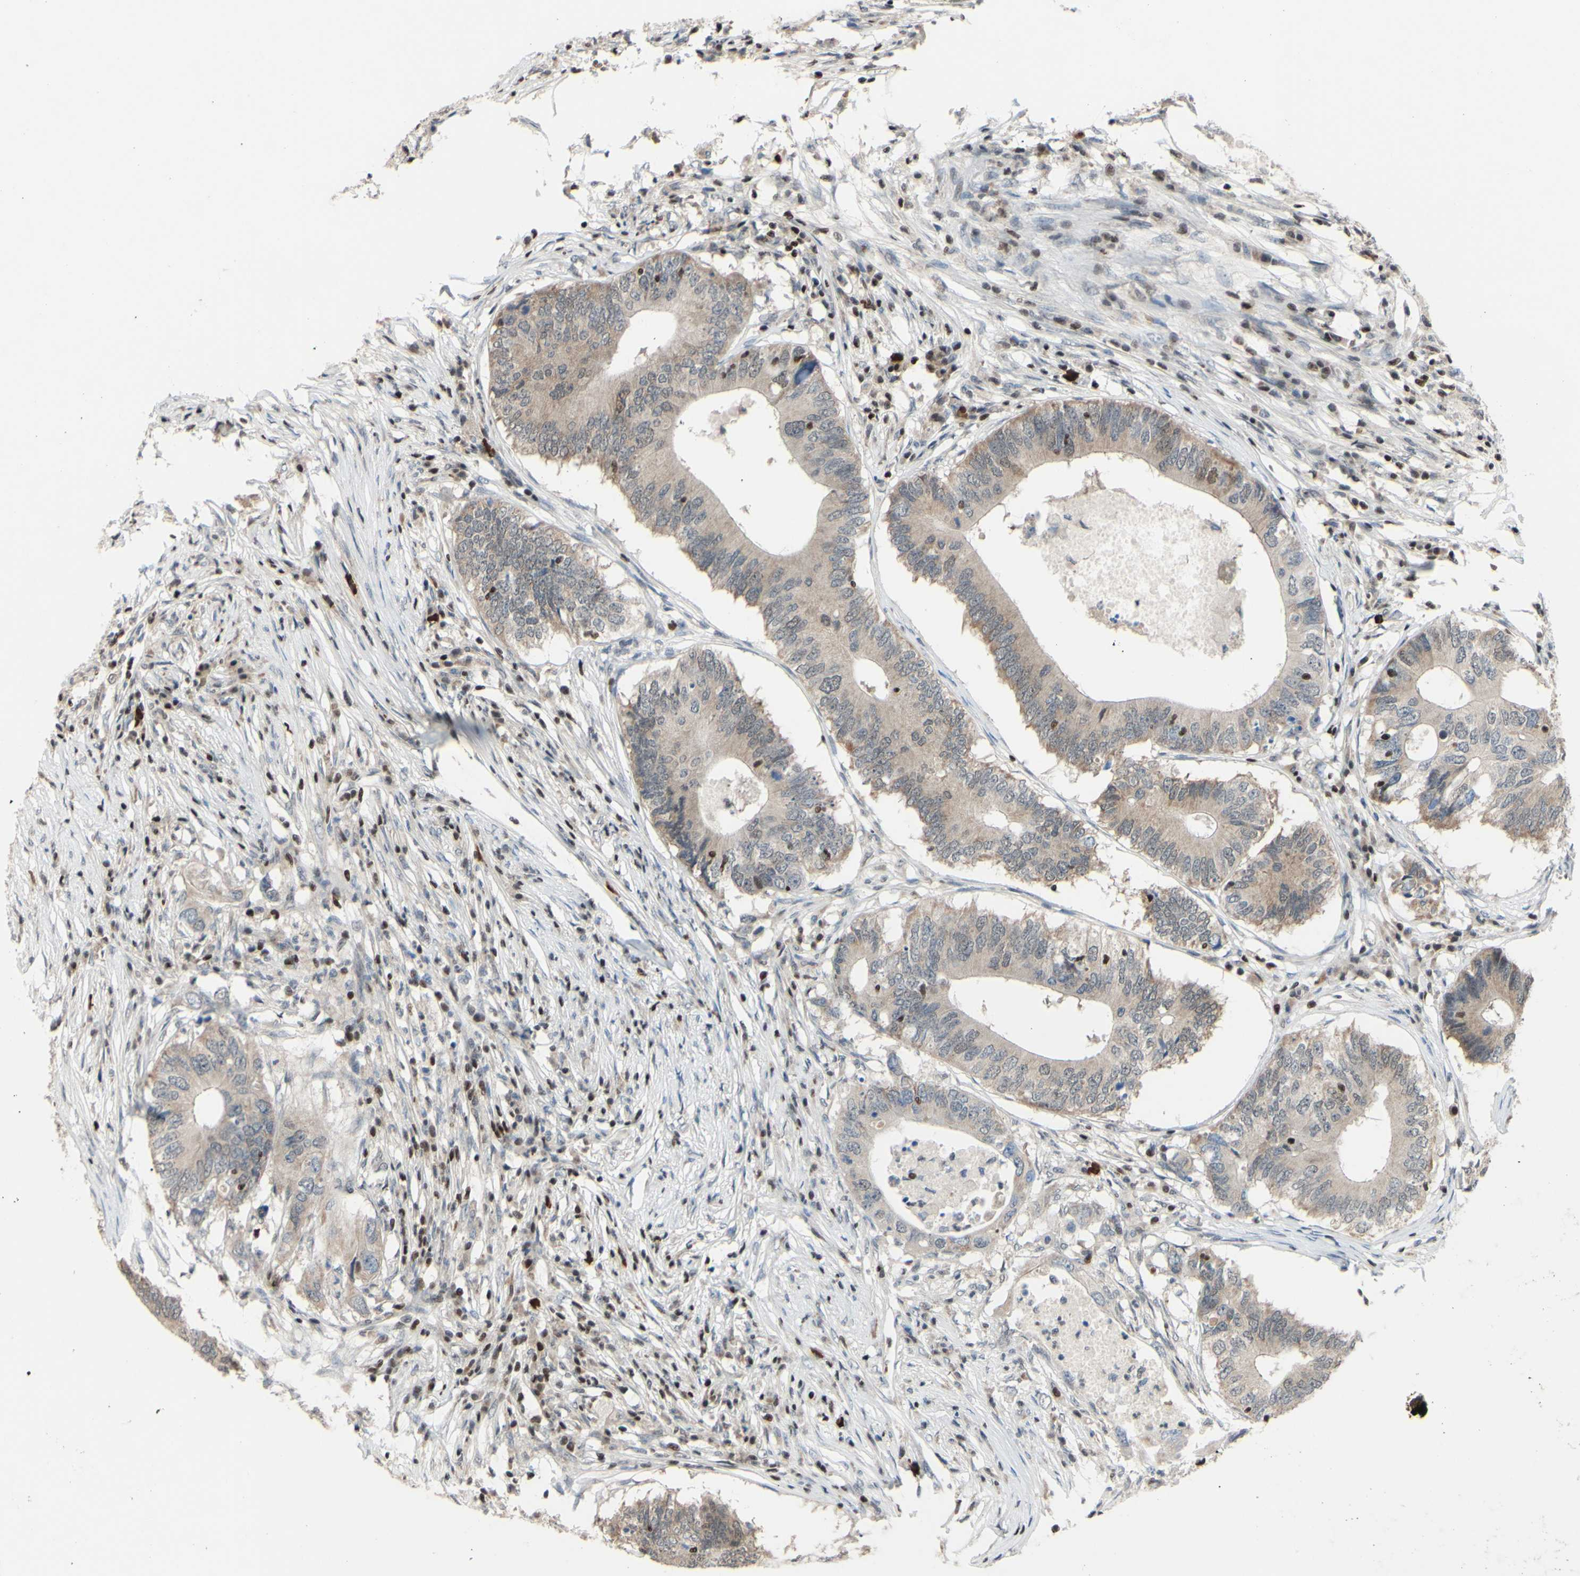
{"staining": {"intensity": "weak", "quantity": ">75%", "location": "cytoplasmic/membranous,nuclear"}, "tissue": "colorectal cancer", "cell_type": "Tumor cells", "image_type": "cancer", "snomed": [{"axis": "morphology", "description": "Adenocarcinoma, NOS"}, {"axis": "topography", "description": "Colon"}], "caption": "Immunohistochemical staining of human colorectal adenocarcinoma exhibits low levels of weak cytoplasmic/membranous and nuclear staining in approximately >75% of tumor cells.", "gene": "SP4", "patient": {"sex": "male", "age": 71}}